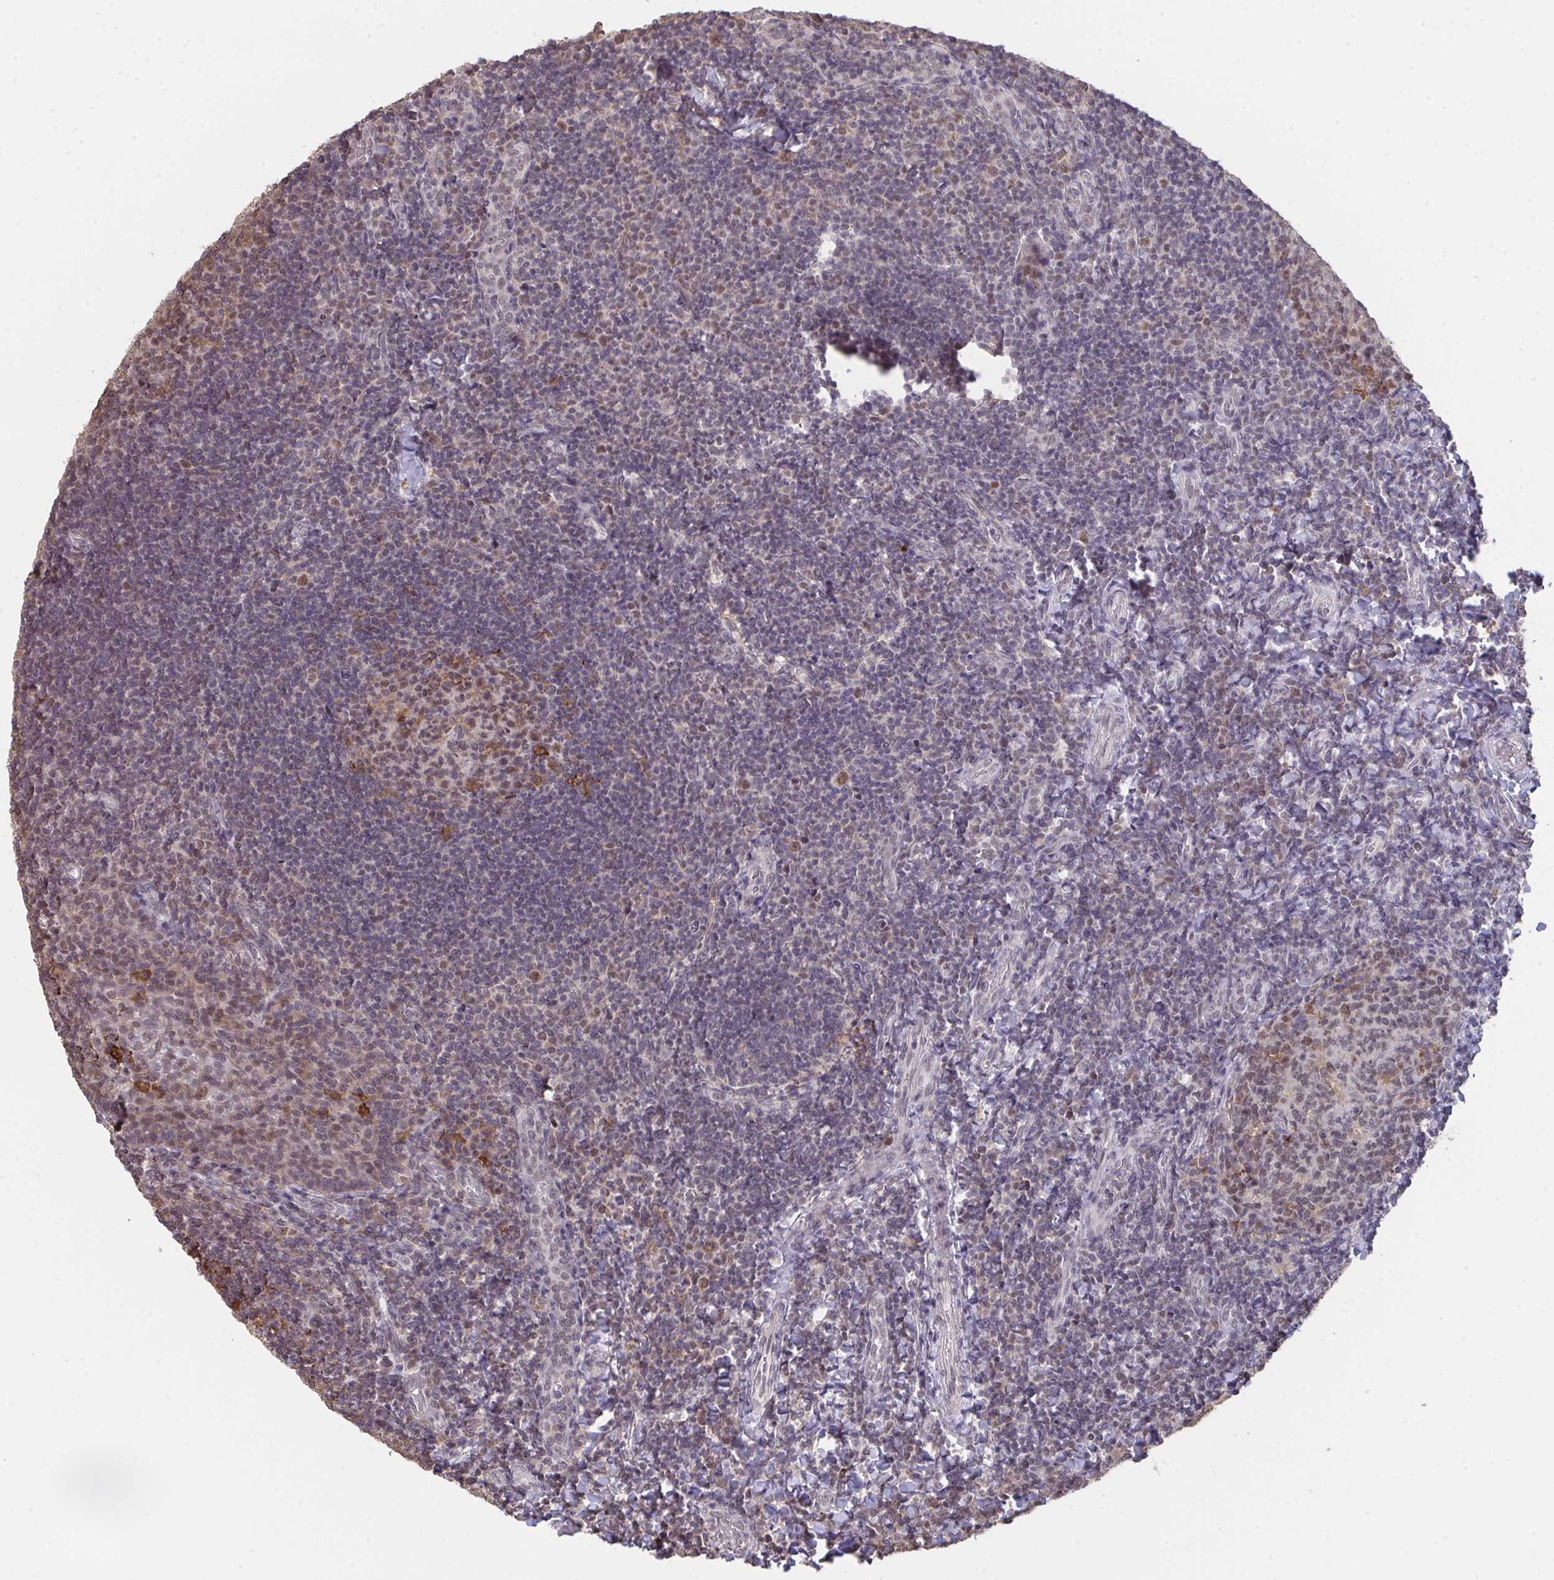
{"staining": {"intensity": "moderate", "quantity": ">75%", "location": "nuclear"}, "tissue": "tonsil", "cell_type": "Germinal center cells", "image_type": "normal", "snomed": [{"axis": "morphology", "description": "Normal tissue, NOS"}, {"axis": "topography", "description": "Tonsil"}], "caption": "DAB immunohistochemical staining of normal human tonsil exhibits moderate nuclear protein positivity in approximately >75% of germinal center cells.", "gene": "SAP30", "patient": {"sex": "female", "age": 10}}